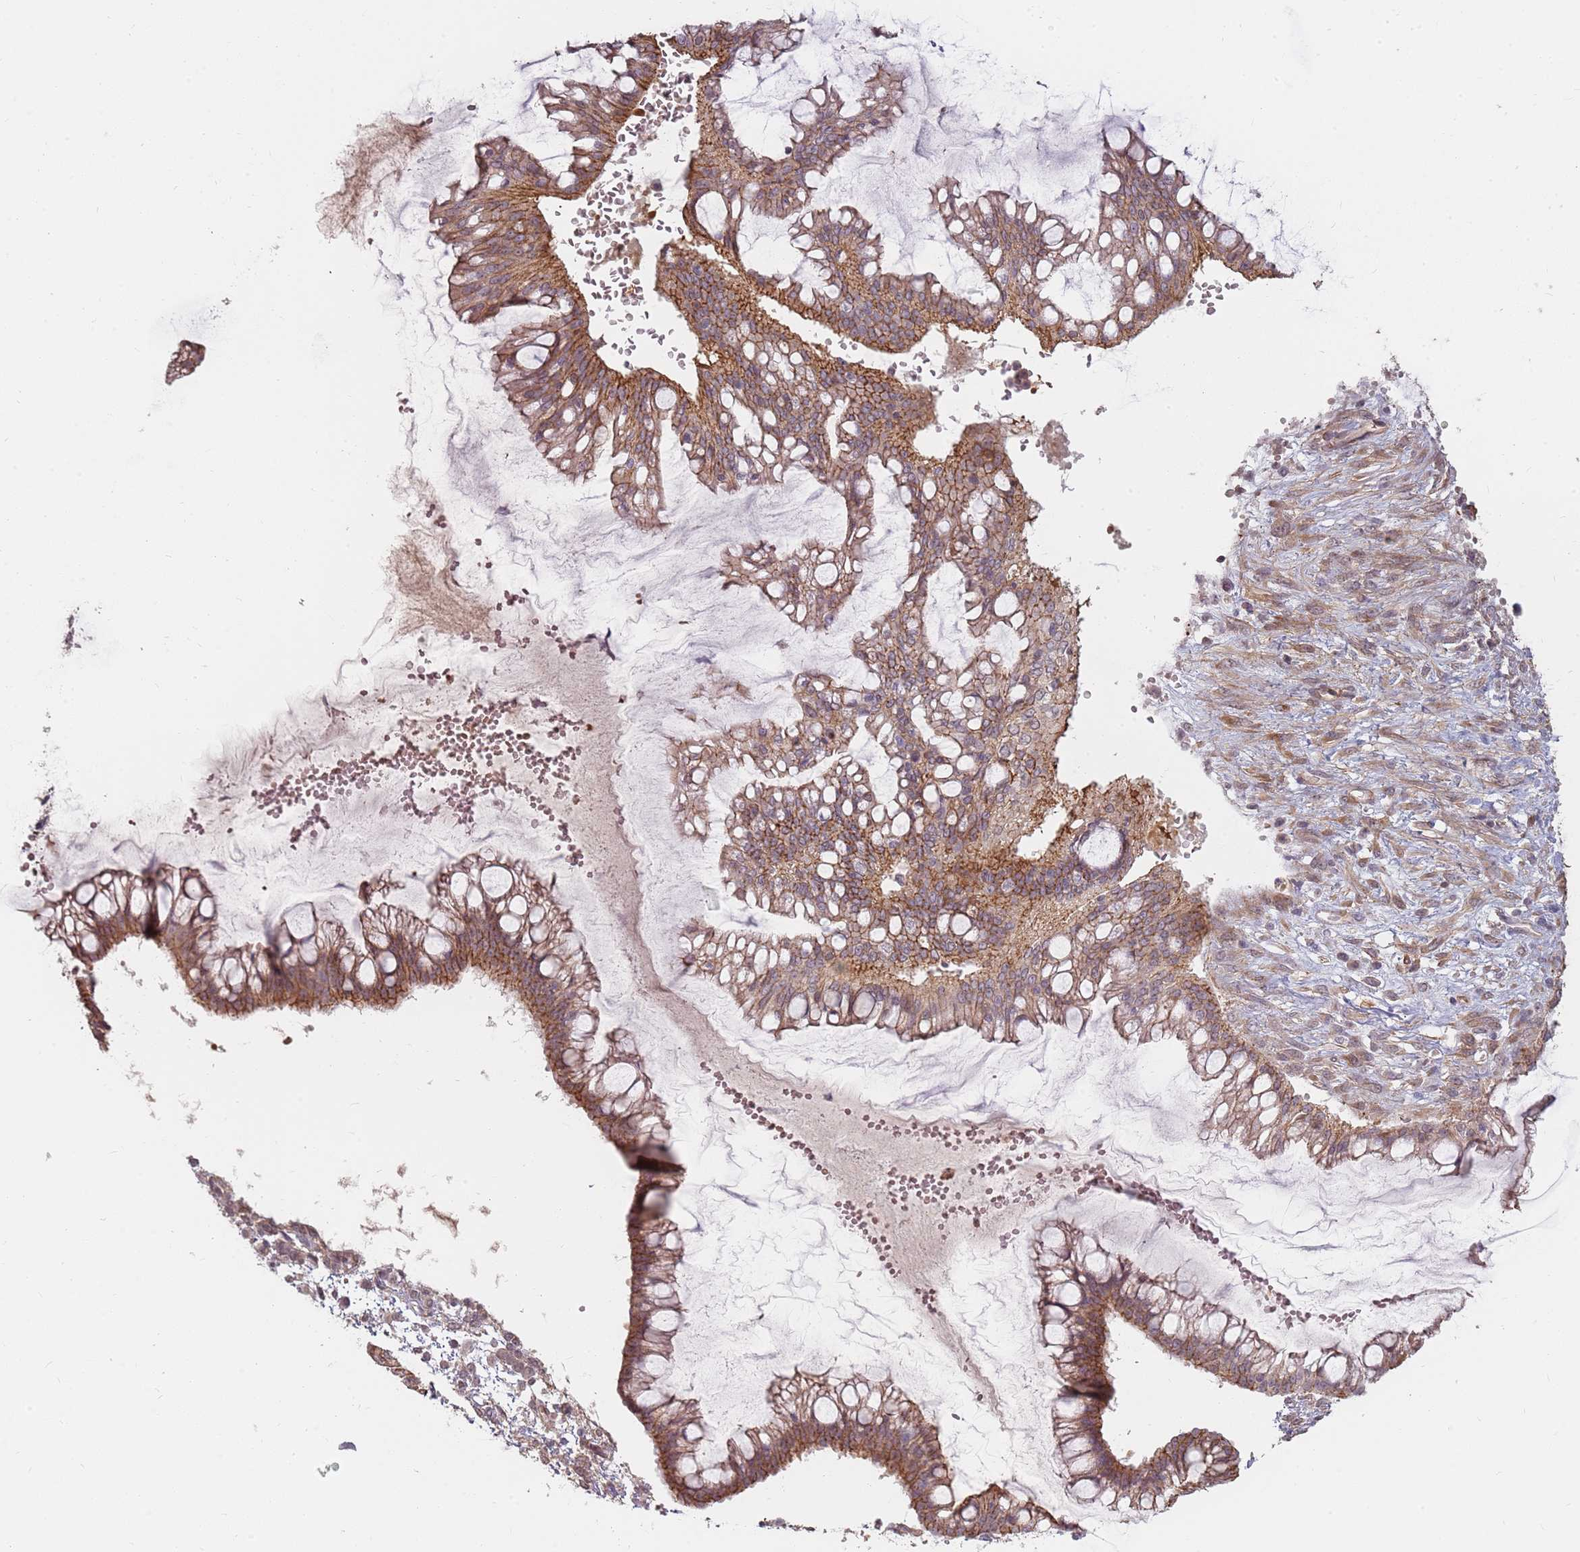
{"staining": {"intensity": "moderate", "quantity": ">75%", "location": "cytoplasmic/membranous"}, "tissue": "ovarian cancer", "cell_type": "Tumor cells", "image_type": "cancer", "snomed": [{"axis": "morphology", "description": "Cystadenocarcinoma, mucinous, NOS"}, {"axis": "topography", "description": "Ovary"}], "caption": "The photomicrograph shows immunohistochemical staining of mucinous cystadenocarcinoma (ovarian). There is moderate cytoplasmic/membranous positivity is identified in approximately >75% of tumor cells.", "gene": "PPP1R14C", "patient": {"sex": "female", "age": 73}}